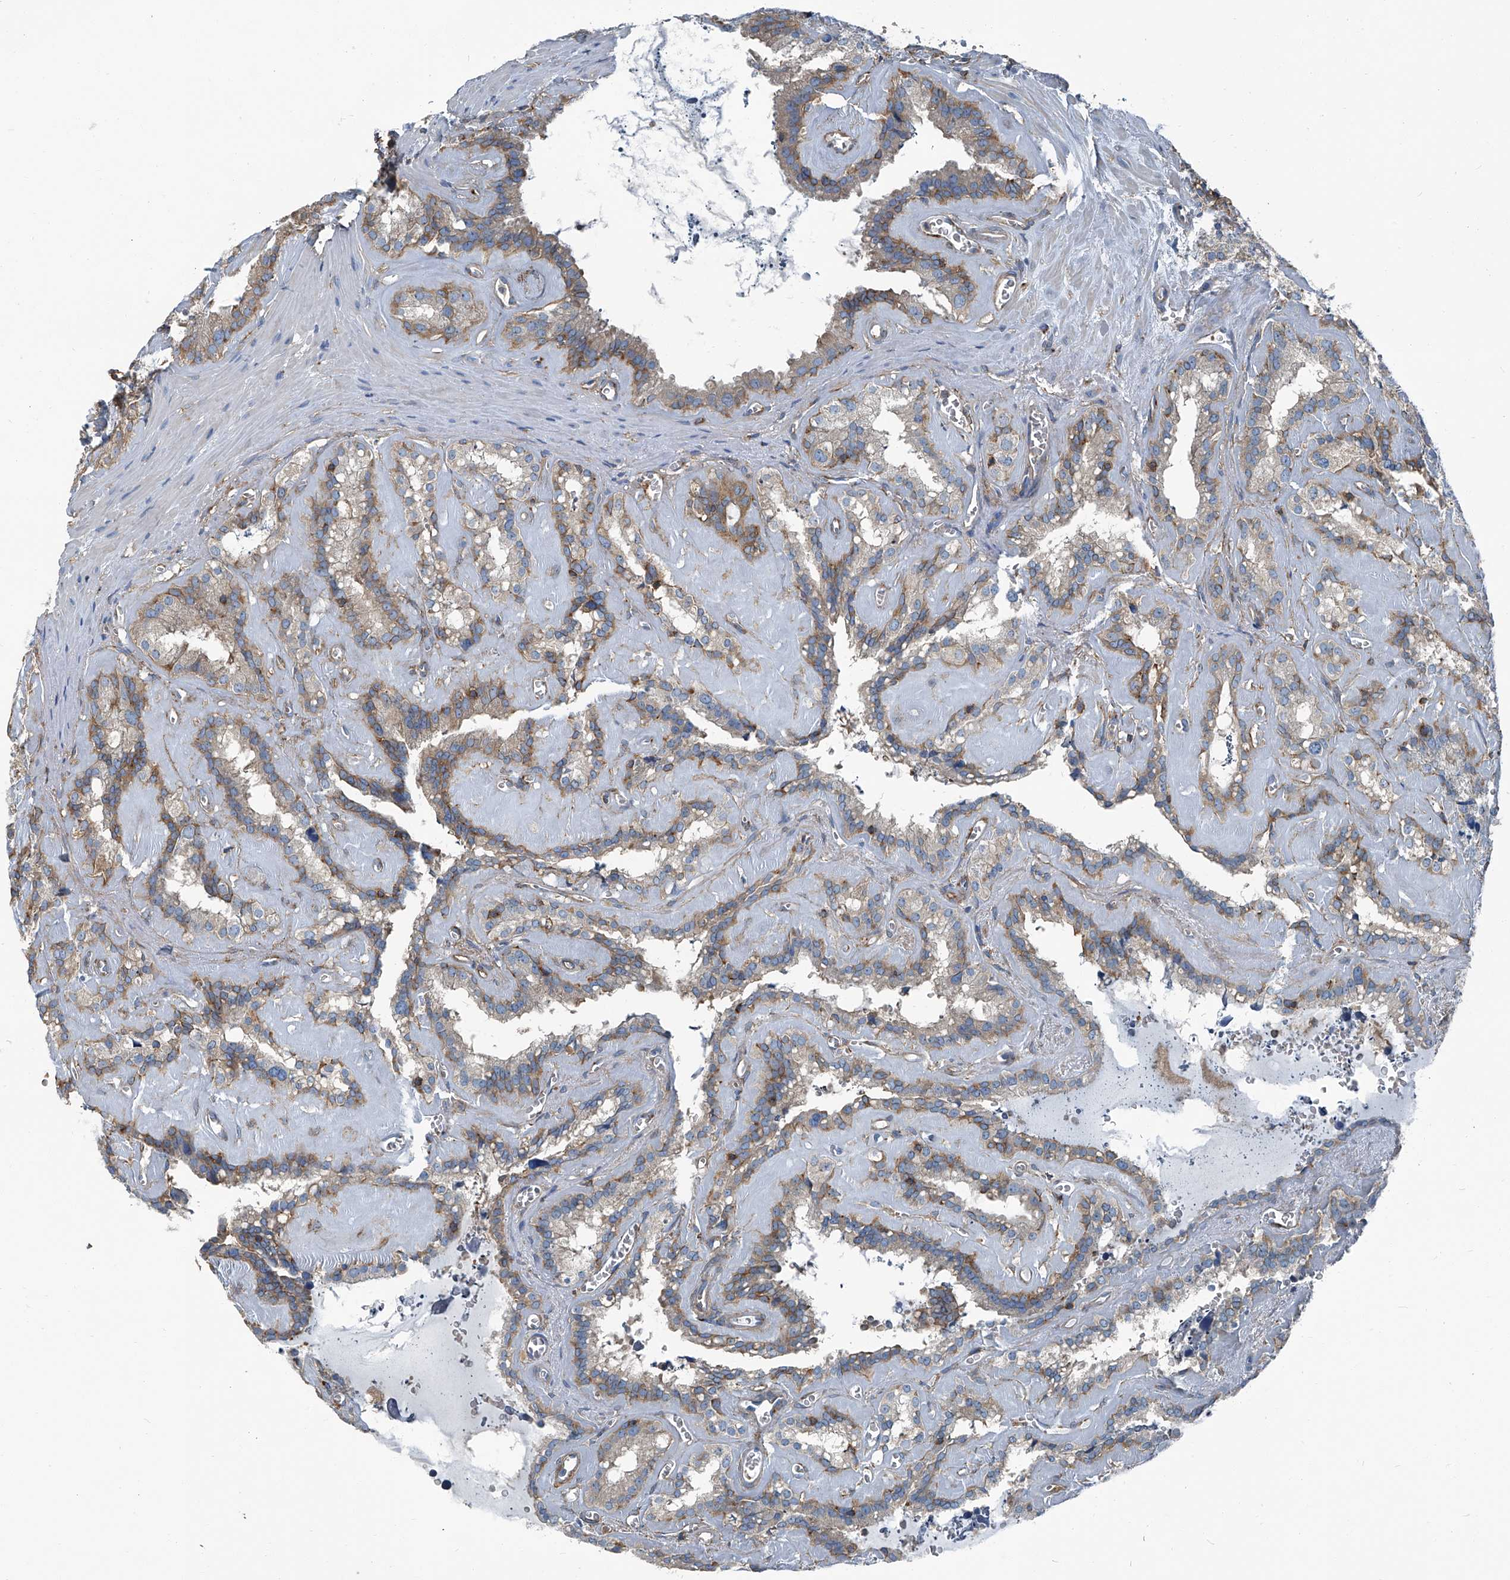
{"staining": {"intensity": "moderate", "quantity": "25%-75%", "location": "cytoplasmic/membranous"}, "tissue": "seminal vesicle", "cell_type": "Glandular cells", "image_type": "normal", "snomed": [{"axis": "morphology", "description": "Normal tissue, NOS"}, {"axis": "topography", "description": "Prostate"}, {"axis": "topography", "description": "Seminal veicle"}], "caption": "The micrograph demonstrates a brown stain indicating the presence of a protein in the cytoplasmic/membranous of glandular cells in seminal vesicle.", "gene": "SEPTIN7", "patient": {"sex": "male", "age": 59}}